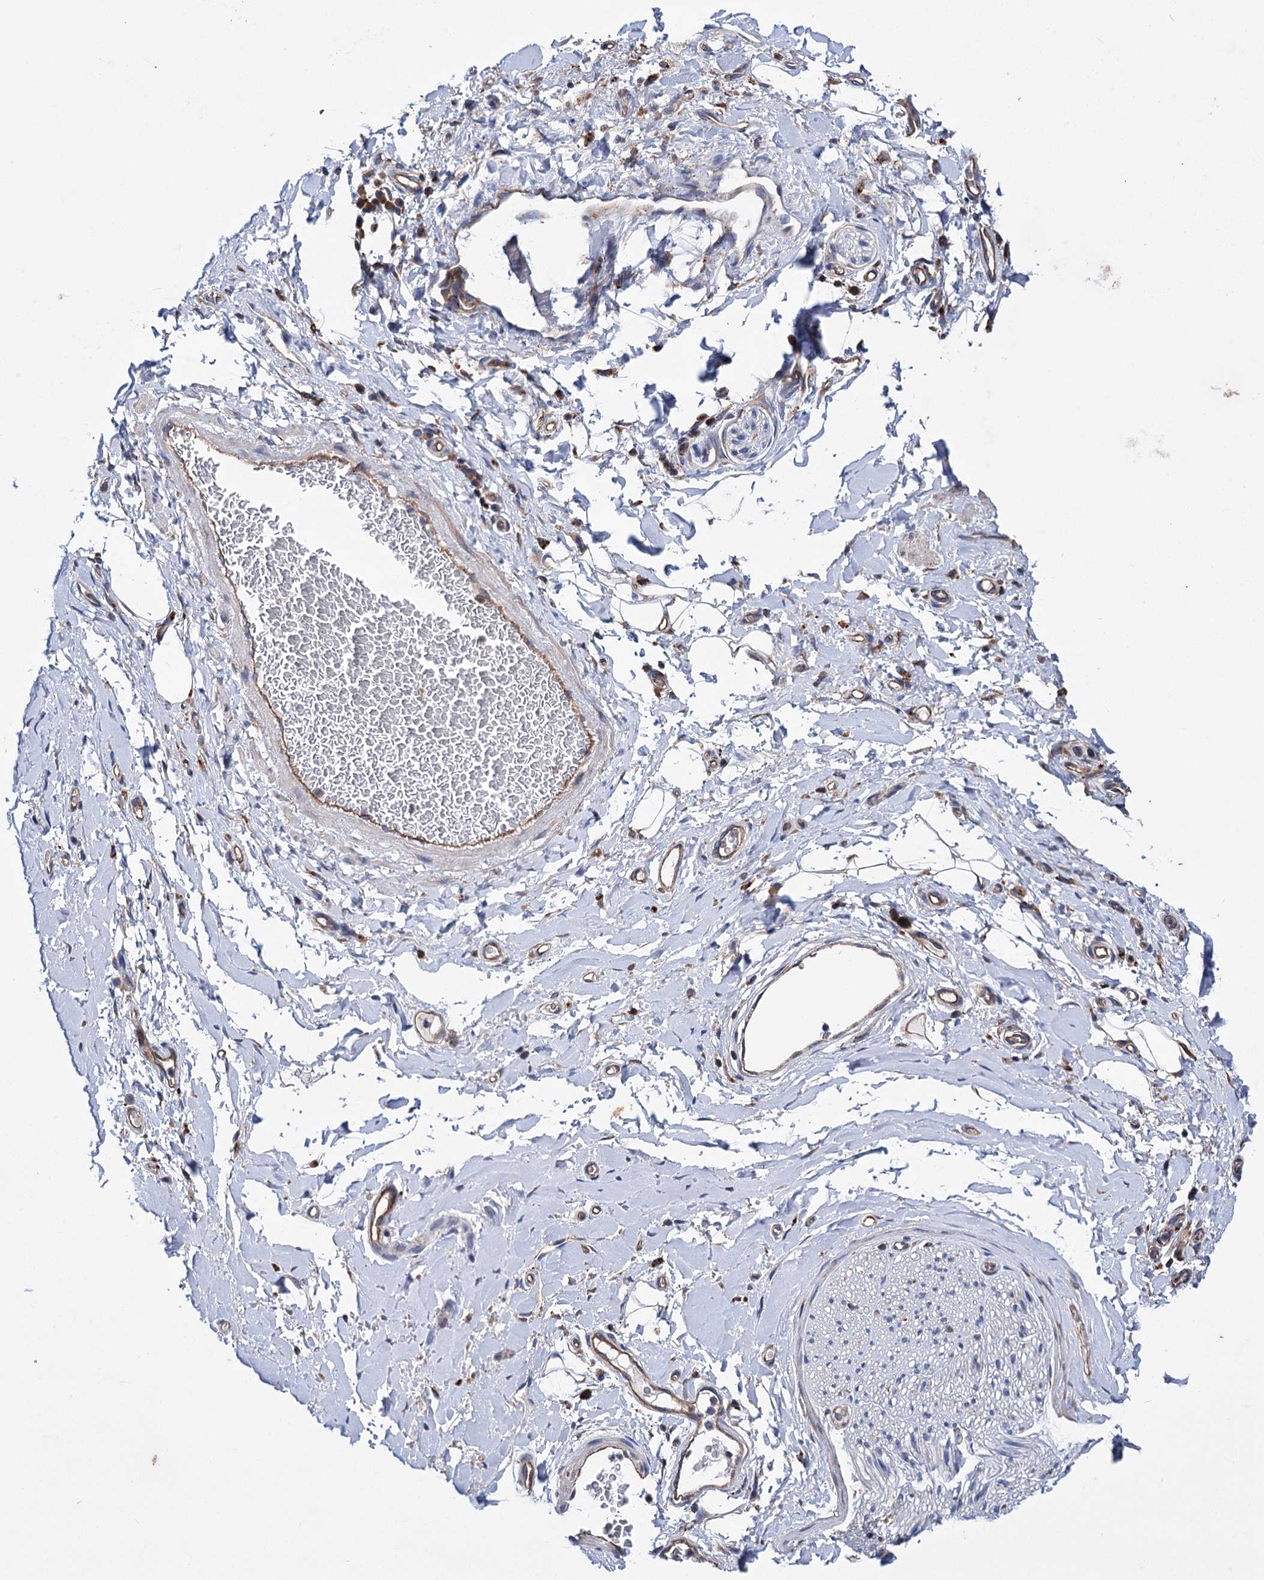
{"staining": {"intensity": "negative", "quantity": "none", "location": "none"}, "tissue": "adipose tissue", "cell_type": "Adipocytes", "image_type": "normal", "snomed": [{"axis": "morphology", "description": "Normal tissue, NOS"}, {"axis": "morphology", "description": "Adenocarcinoma, NOS"}, {"axis": "topography", "description": "Stomach, upper"}, {"axis": "topography", "description": "Peripheral nerve tissue"}], "caption": "A high-resolution histopathology image shows immunohistochemistry staining of normal adipose tissue, which reveals no significant positivity in adipocytes.", "gene": "SCPEP1", "patient": {"sex": "male", "age": 62}}